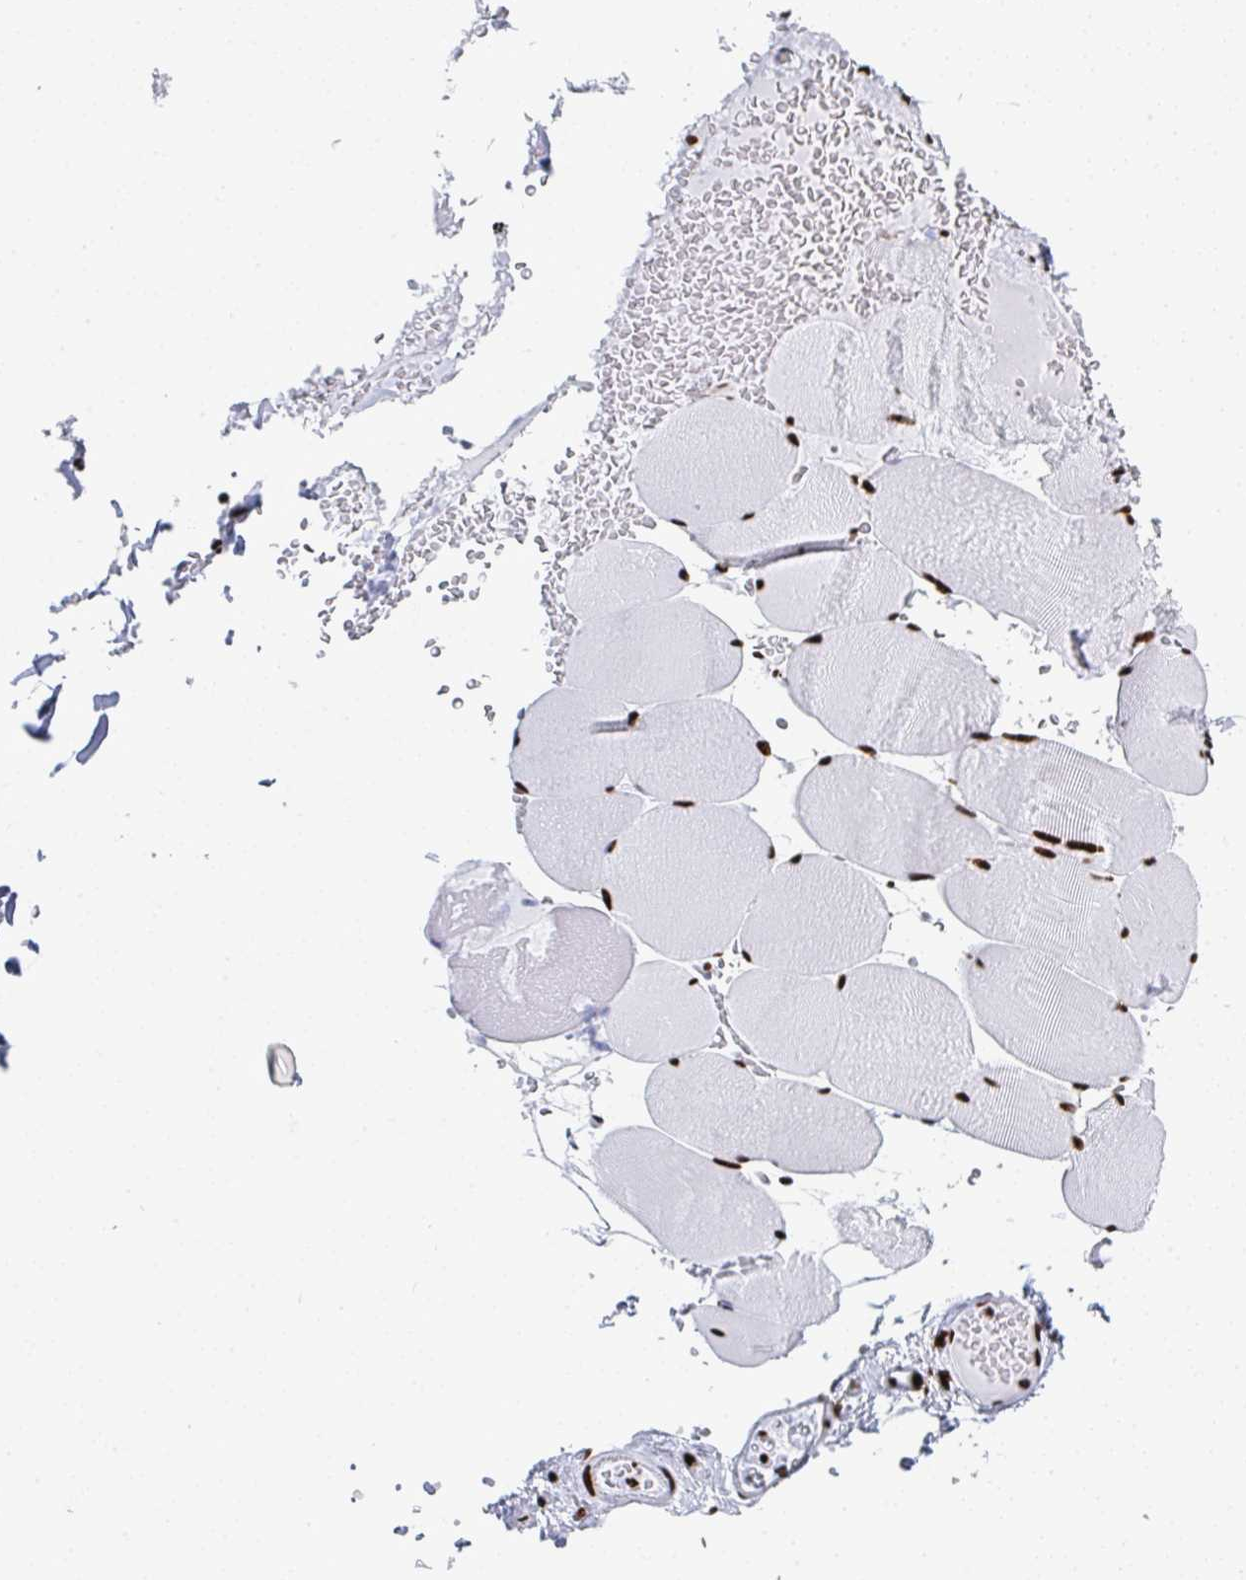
{"staining": {"intensity": "strong", "quantity": "<25%", "location": "nuclear"}, "tissue": "skeletal muscle", "cell_type": "Myocytes", "image_type": "normal", "snomed": [{"axis": "morphology", "description": "Normal tissue, NOS"}, {"axis": "topography", "description": "Skeletal muscle"}, {"axis": "topography", "description": "Head-Neck"}], "caption": "The histopathology image demonstrates a brown stain indicating the presence of a protein in the nuclear of myocytes in skeletal muscle.", "gene": "GAR1", "patient": {"sex": "male", "age": 66}}